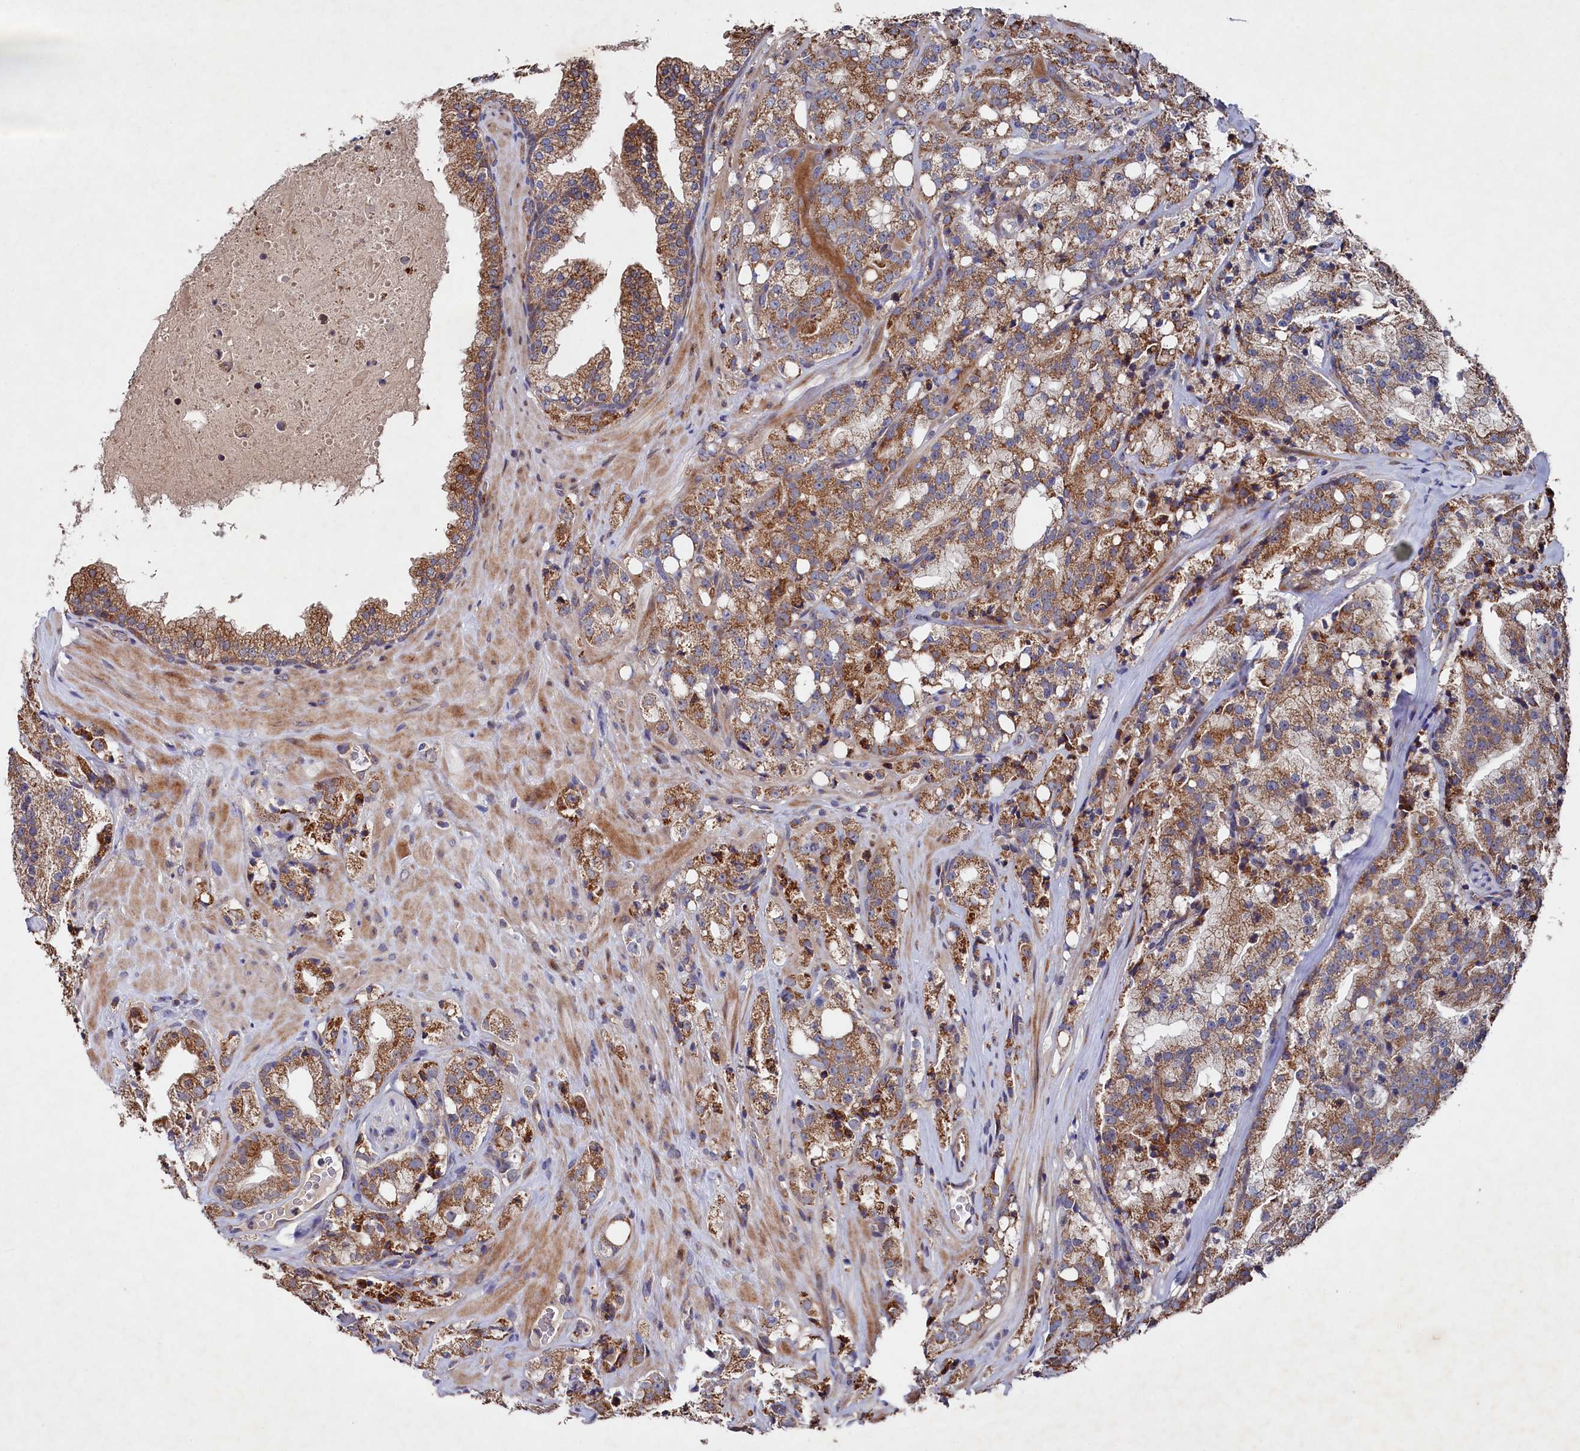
{"staining": {"intensity": "moderate", "quantity": ">75%", "location": "cytoplasmic/membranous"}, "tissue": "prostate cancer", "cell_type": "Tumor cells", "image_type": "cancer", "snomed": [{"axis": "morphology", "description": "Adenocarcinoma, High grade"}, {"axis": "topography", "description": "Prostate"}], "caption": "A brown stain labels moderate cytoplasmic/membranous staining of a protein in prostate cancer tumor cells.", "gene": "SUPV3L1", "patient": {"sex": "male", "age": 64}}